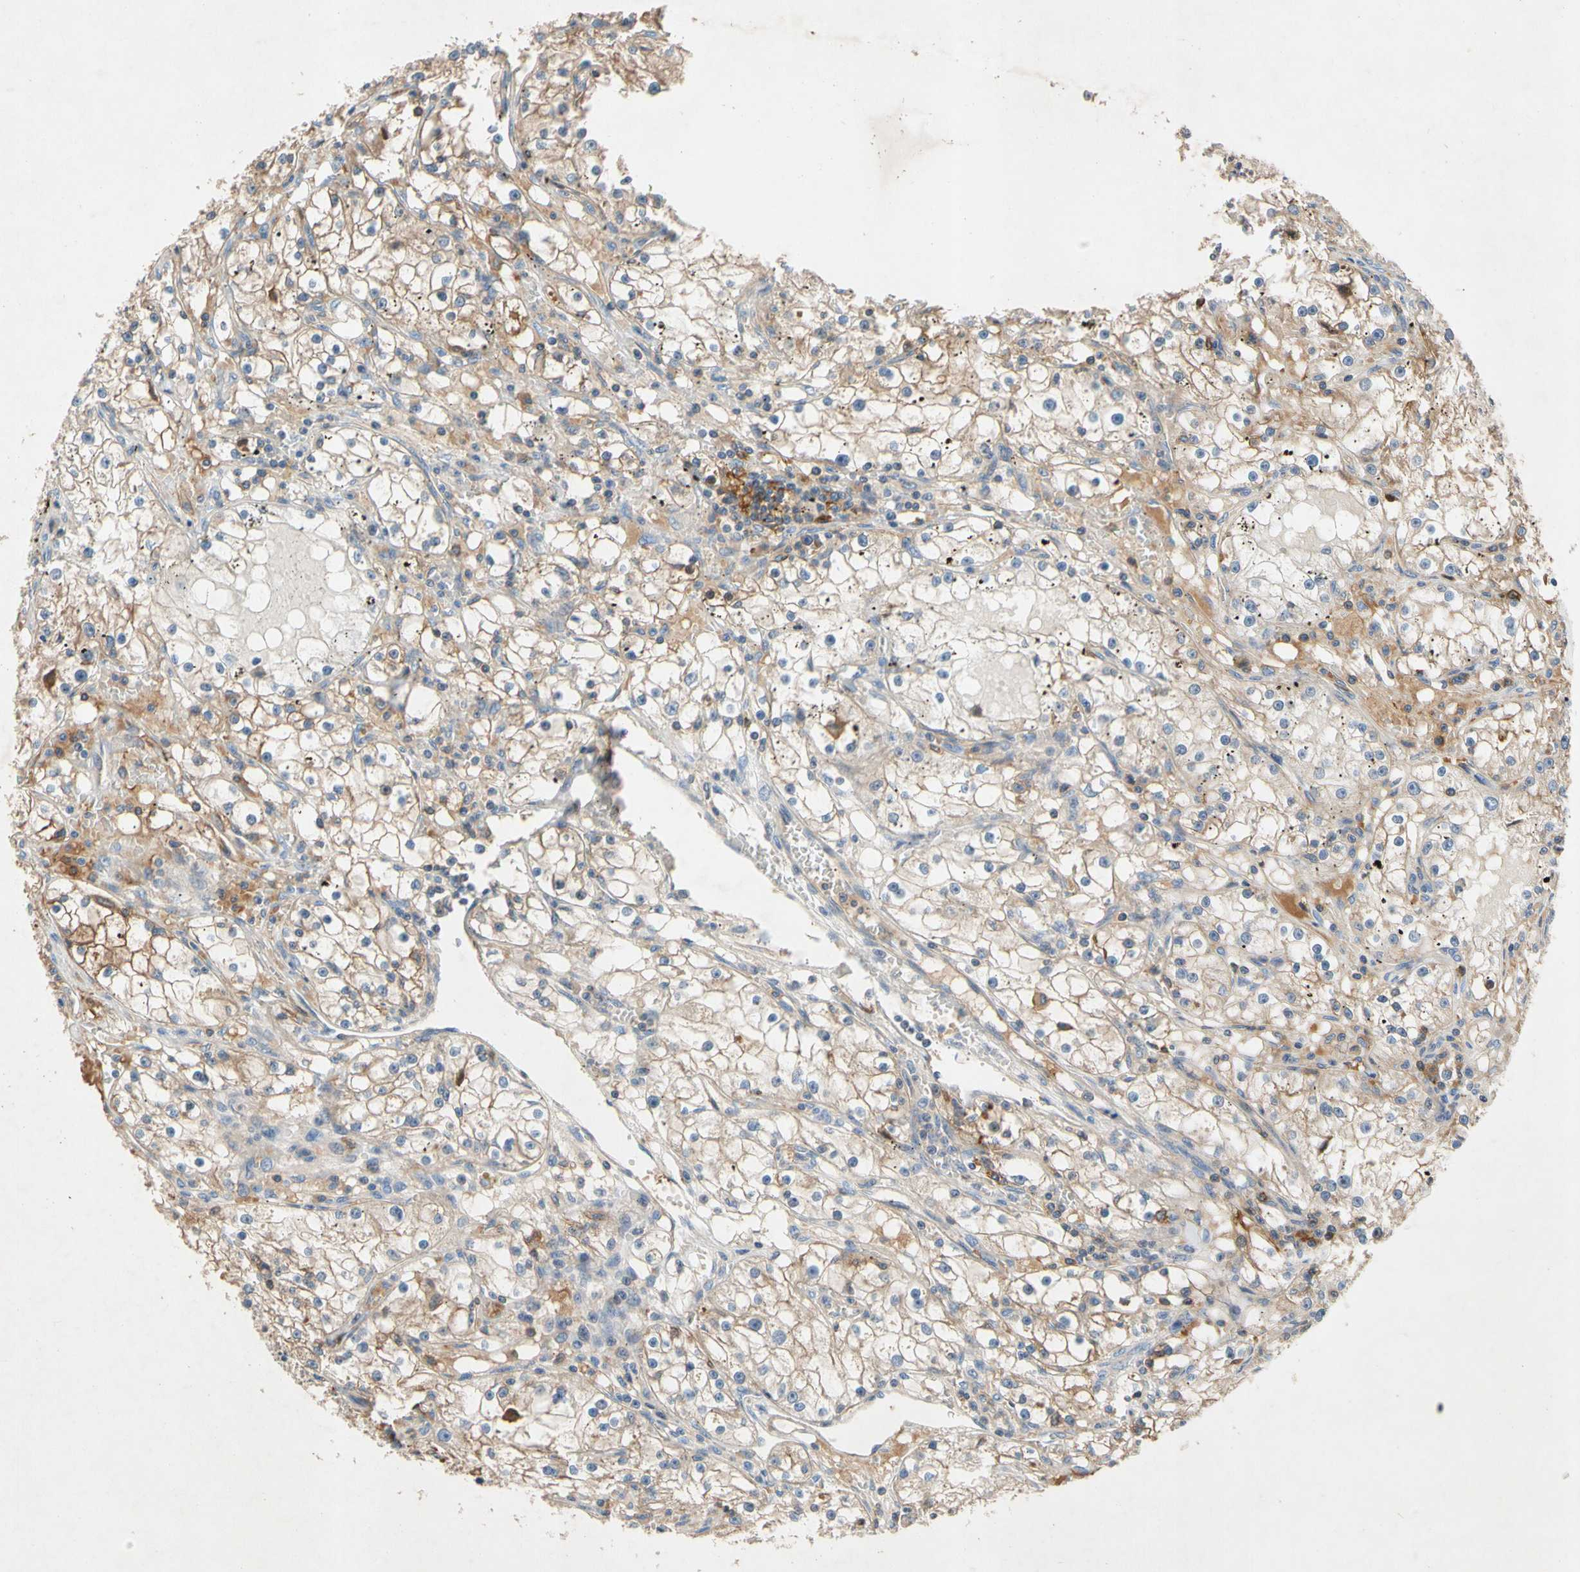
{"staining": {"intensity": "moderate", "quantity": ">75%", "location": "cytoplasmic/membranous"}, "tissue": "renal cancer", "cell_type": "Tumor cells", "image_type": "cancer", "snomed": [{"axis": "morphology", "description": "Adenocarcinoma, NOS"}, {"axis": "topography", "description": "Kidney"}], "caption": "About >75% of tumor cells in renal cancer (adenocarcinoma) show moderate cytoplasmic/membranous protein positivity as visualized by brown immunohistochemical staining.", "gene": "NDFIP2", "patient": {"sex": "male", "age": 56}}